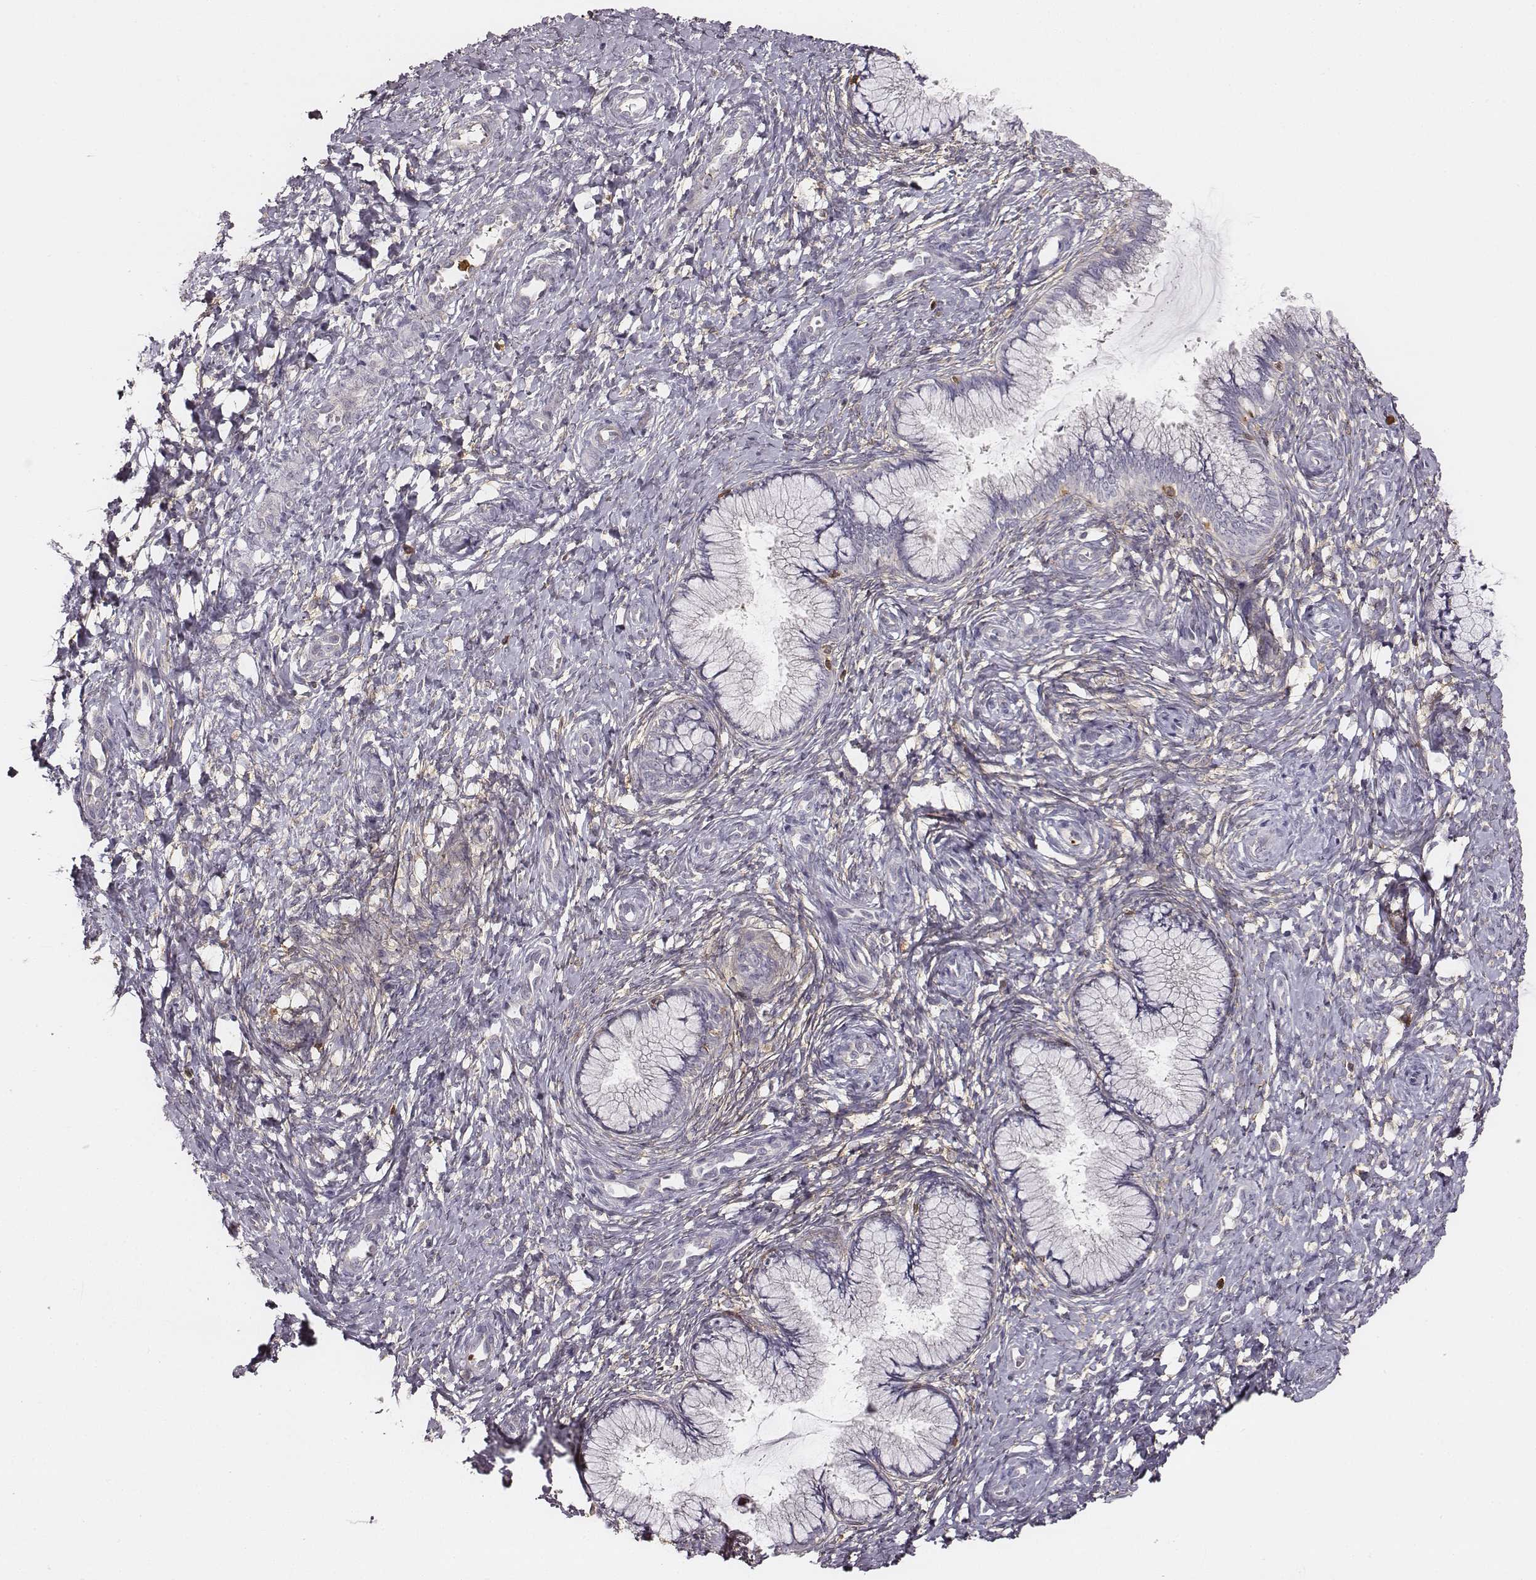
{"staining": {"intensity": "negative", "quantity": "none", "location": "none"}, "tissue": "cervix", "cell_type": "Glandular cells", "image_type": "normal", "snomed": [{"axis": "morphology", "description": "Normal tissue, NOS"}, {"axis": "topography", "description": "Cervix"}], "caption": "Immunohistochemistry of normal cervix shows no positivity in glandular cells.", "gene": "ZYX", "patient": {"sex": "female", "age": 37}}